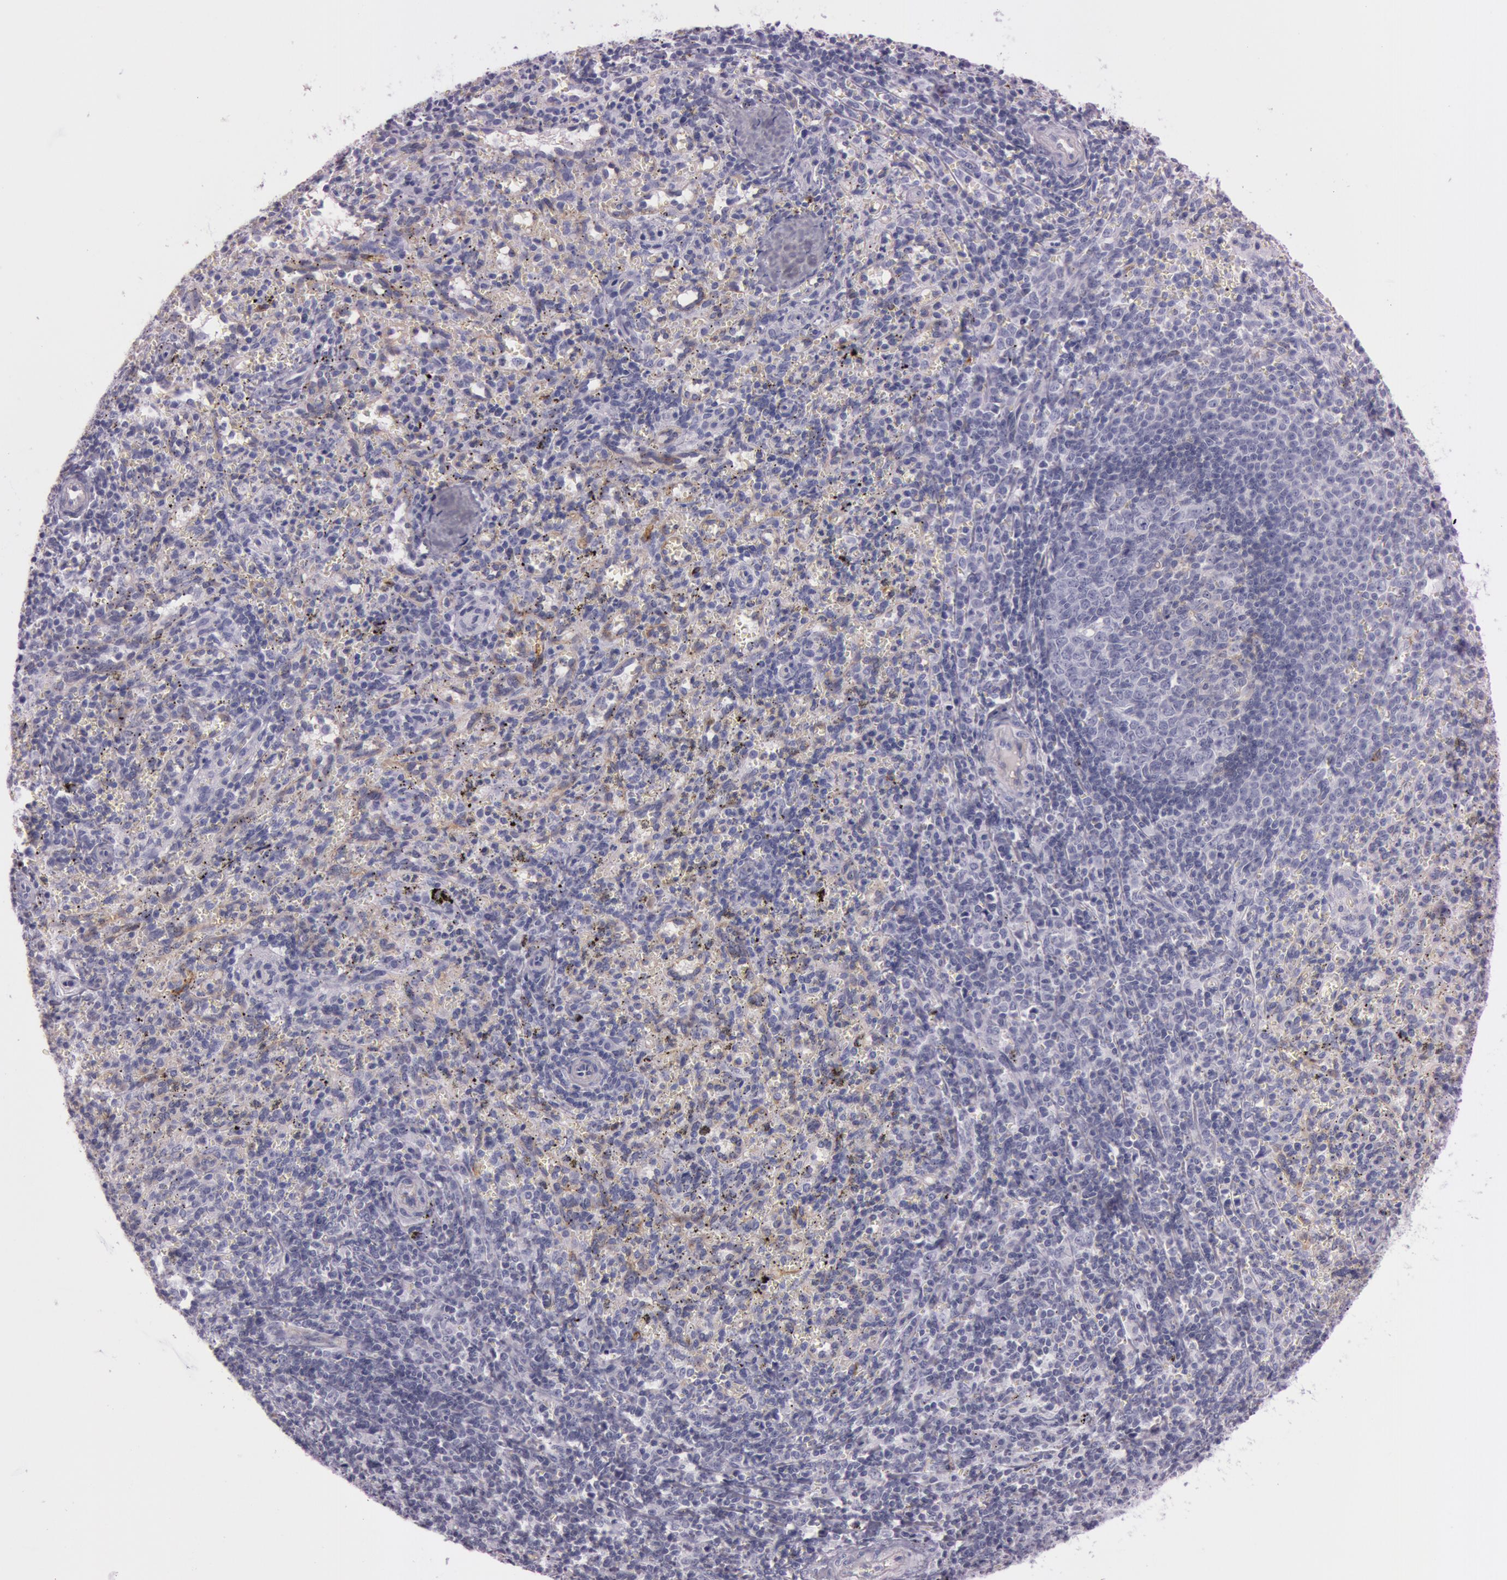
{"staining": {"intensity": "negative", "quantity": "none", "location": "none"}, "tissue": "spleen", "cell_type": "Cells in red pulp", "image_type": "normal", "snomed": [{"axis": "morphology", "description": "Normal tissue, NOS"}, {"axis": "topography", "description": "Spleen"}], "caption": "An IHC micrograph of normal spleen is shown. There is no staining in cells in red pulp of spleen. (Stains: DAB immunohistochemistry (IHC) with hematoxylin counter stain, Microscopy: brightfield microscopy at high magnification).", "gene": "FOLH1", "patient": {"sex": "female", "age": 10}}